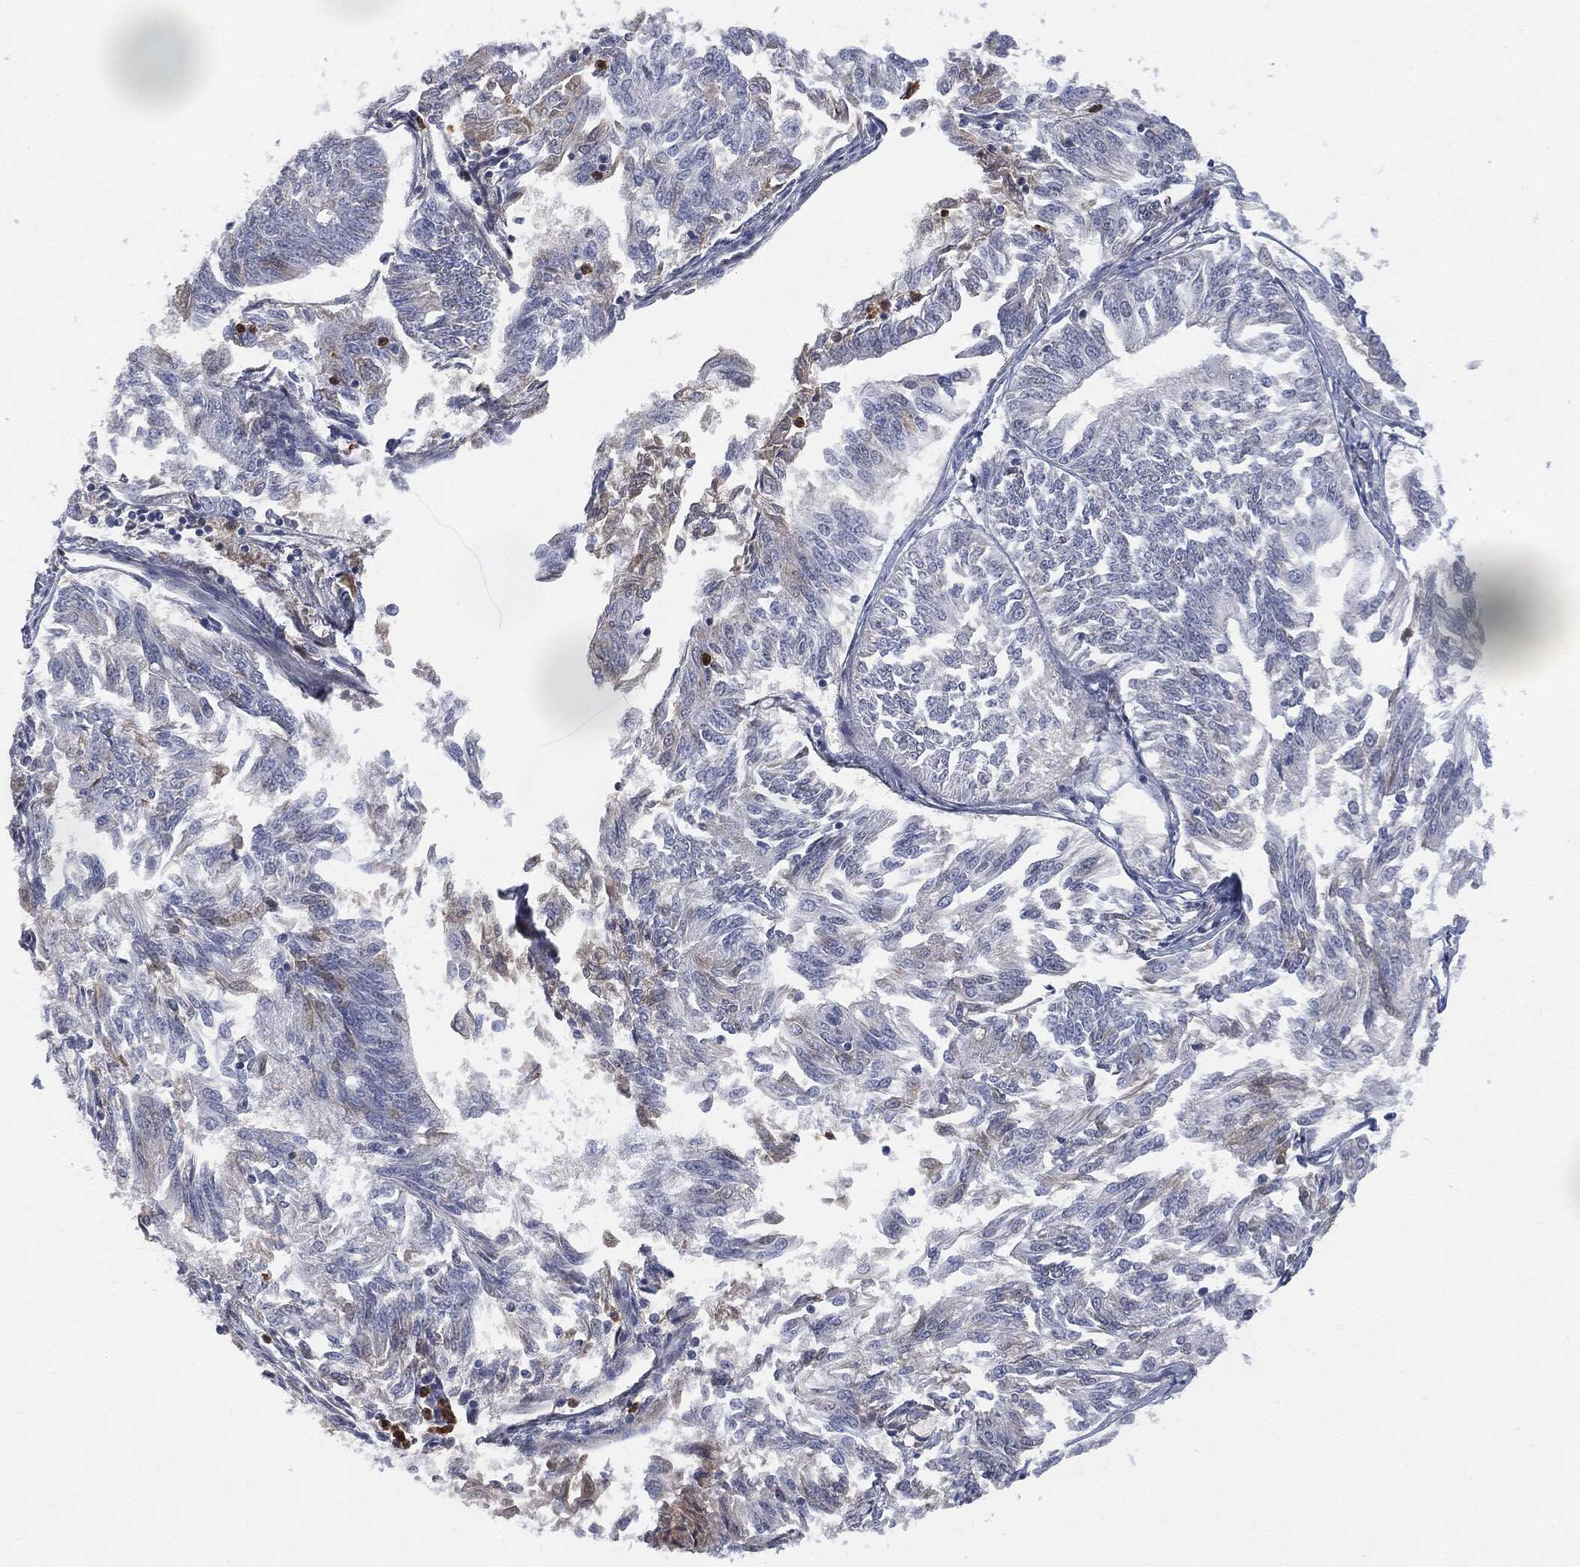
{"staining": {"intensity": "negative", "quantity": "none", "location": "none"}, "tissue": "endometrial cancer", "cell_type": "Tumor cells", "image_type": "cancer", "snomed": [{"axis": "morphology", "description": "Adenocarcinoma, NOS"}, {"axis": "topography", "description": "Endometrium"}], "caption": "High magnification brightfield microscopy of adenocarcinoma (endometrial) stained with DAB (brown) and counterstained with hematoxylin (blue): tumor cells show no significant positivity.", "gene": "BTK", "patient": {"sex": "female", "age": 58}}